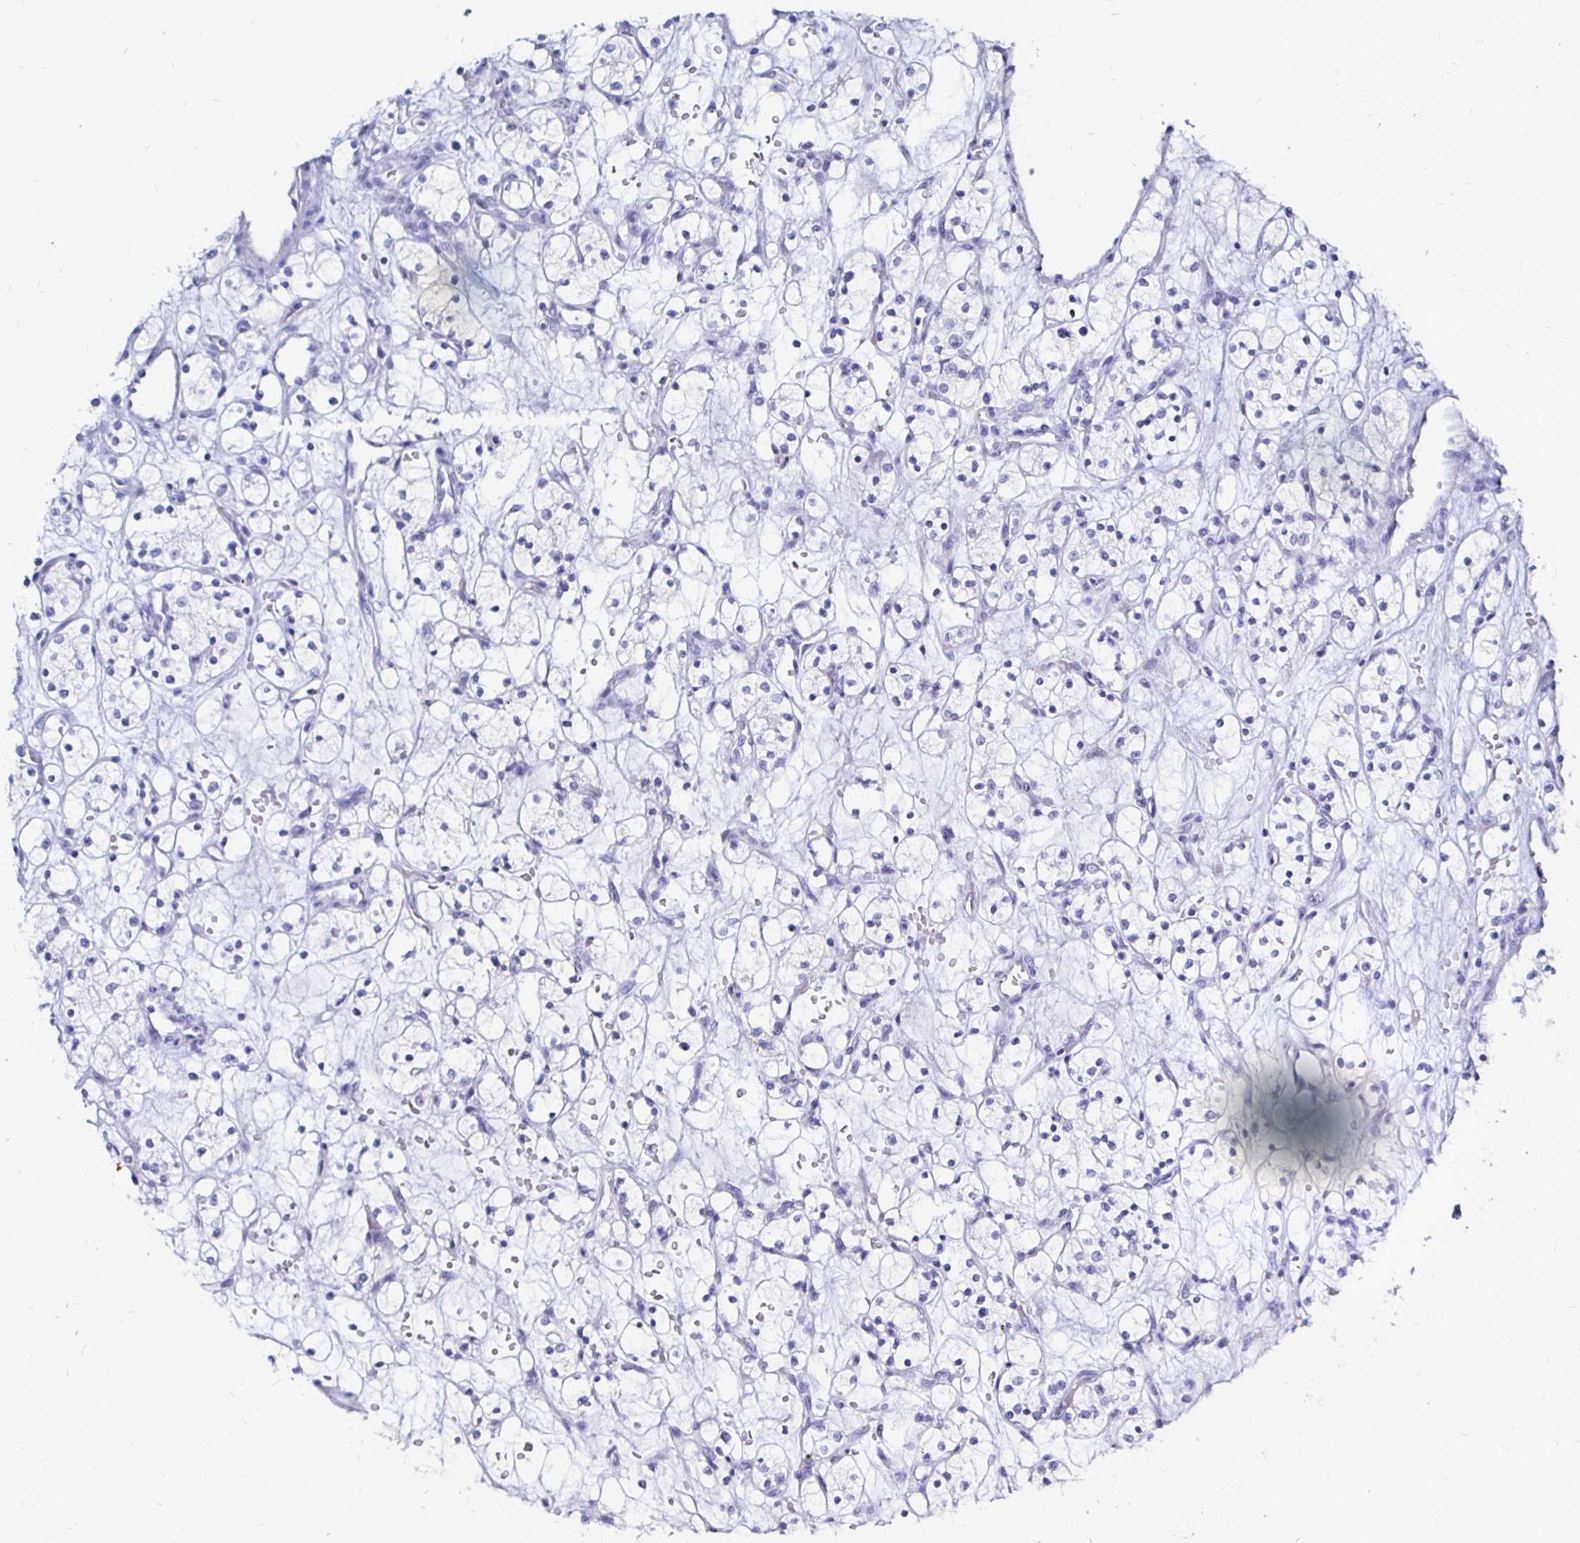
{"staining": {"intensity": "negative", "quantity": "none", "location": "none"}, "tissue": "renal cancer", "cell_type": "Tumor cells", "image_type": "cancer", "snomed": [{"axis": "morphology", "description": "Adenocarcinoma, NOS"}, {"axis": "topography", "description": "Kidney"}], "caption": "Renal cancer (adenocarcinoma) stained for a protein using immunohistochemistry displays no expression tumor cells.", "gene": "LUZP4", "patient": {"sex": "female", "age": 60}}